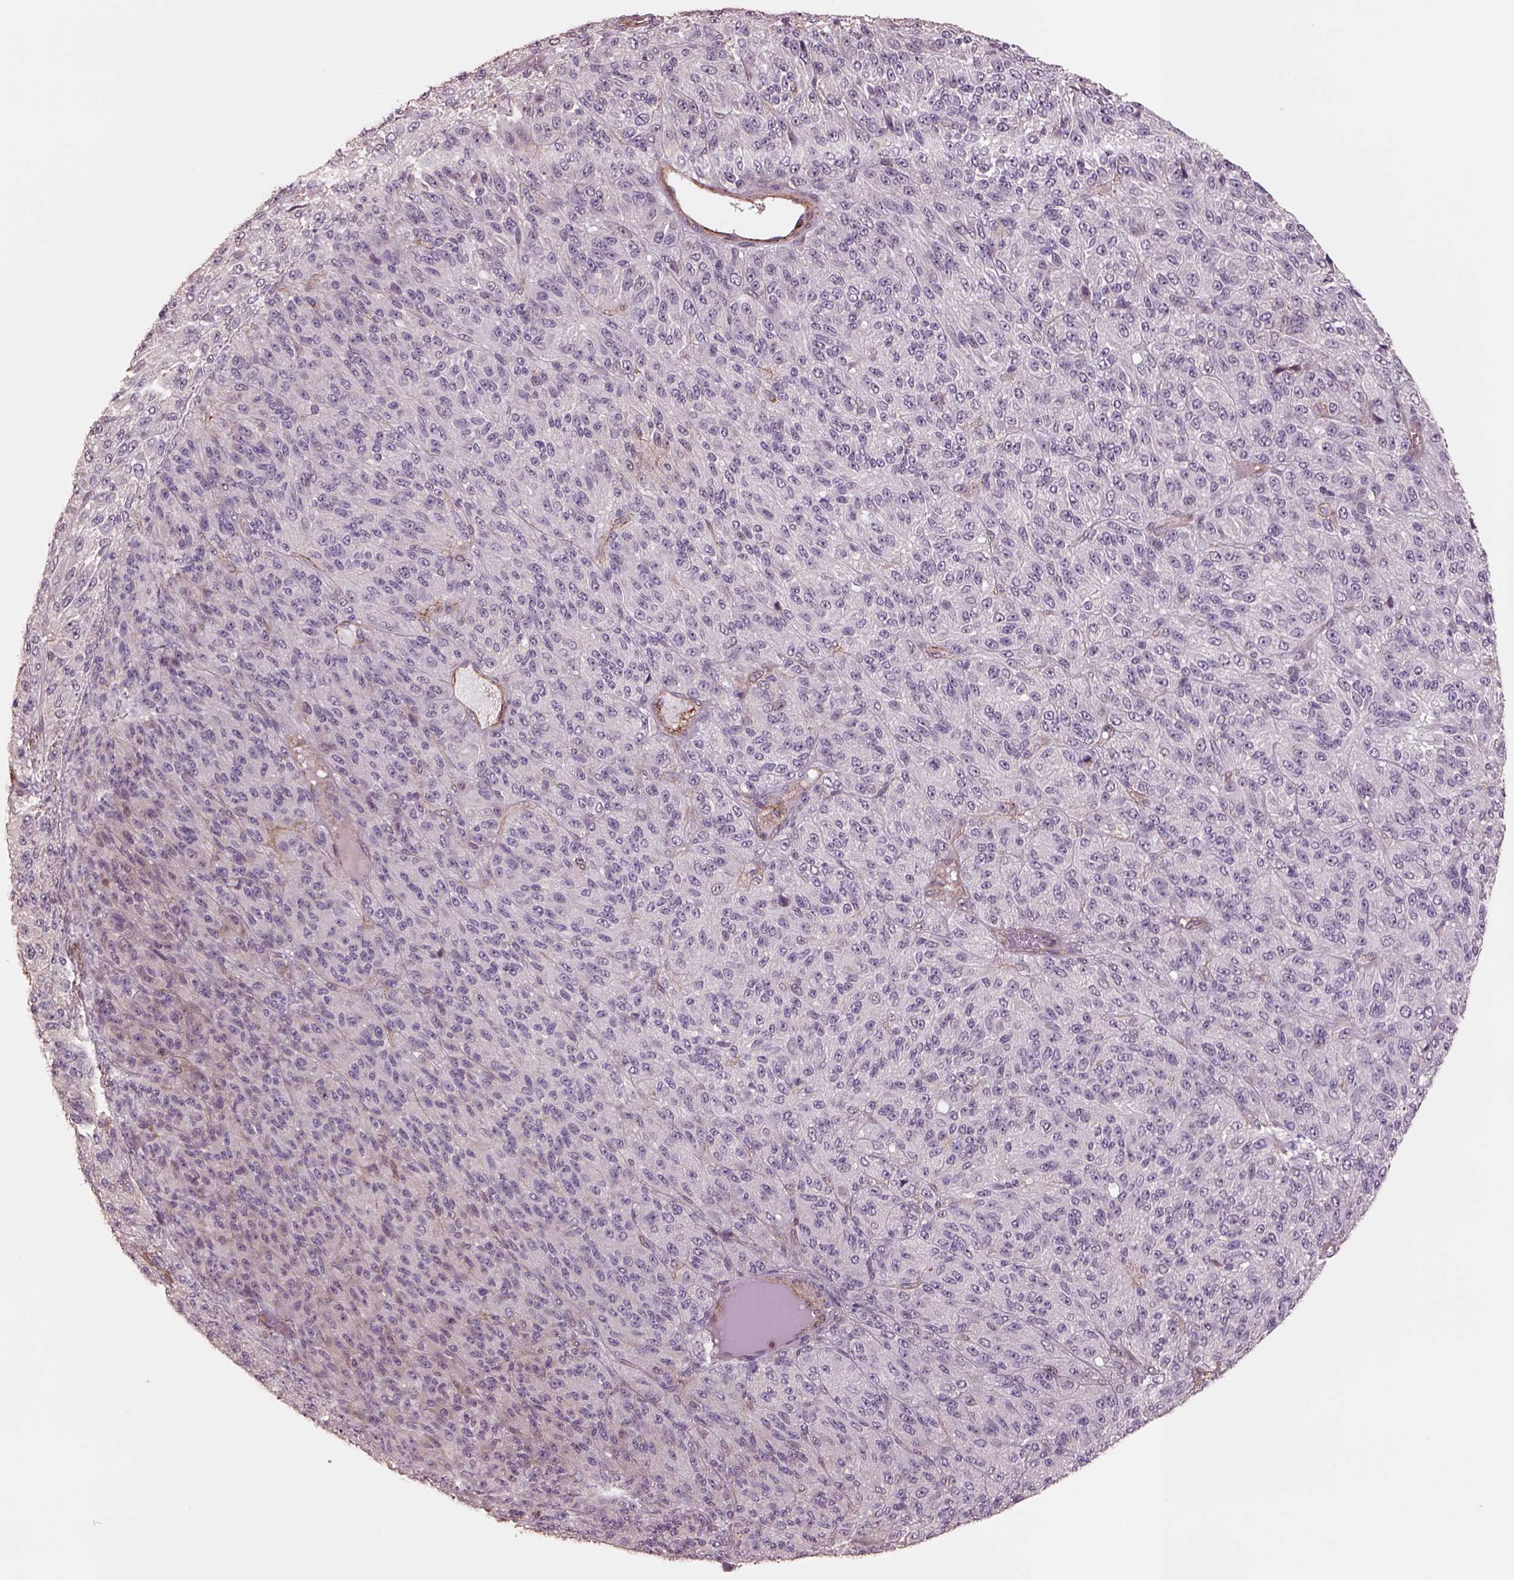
{"staining": {"intensity": "negative", "quantity": "none", "location": "none"}, "tissue": "melanoma", "cell_type": "Tumor cells", "image_type": "cancer", "snomed": [{"axis": "morphology", "description": "Malignant melanoma, Metastatic site"}, {"axis": "topography", "description": "Brain"}], "caption": "High magnification brightfield microscopy of malignant melanoma (metastatic site) stained with DAB (brown) and counterstained with hematoxylin (blue): tumor cells show no significant staining. The staining was performed using DAB to visualize the protein expression in brown, while the nuclei were stained in blue with hematoxylin (Magnification: 20x).", "gene": "LIN7A", "patient": {"sex": "female", "age": 56}}